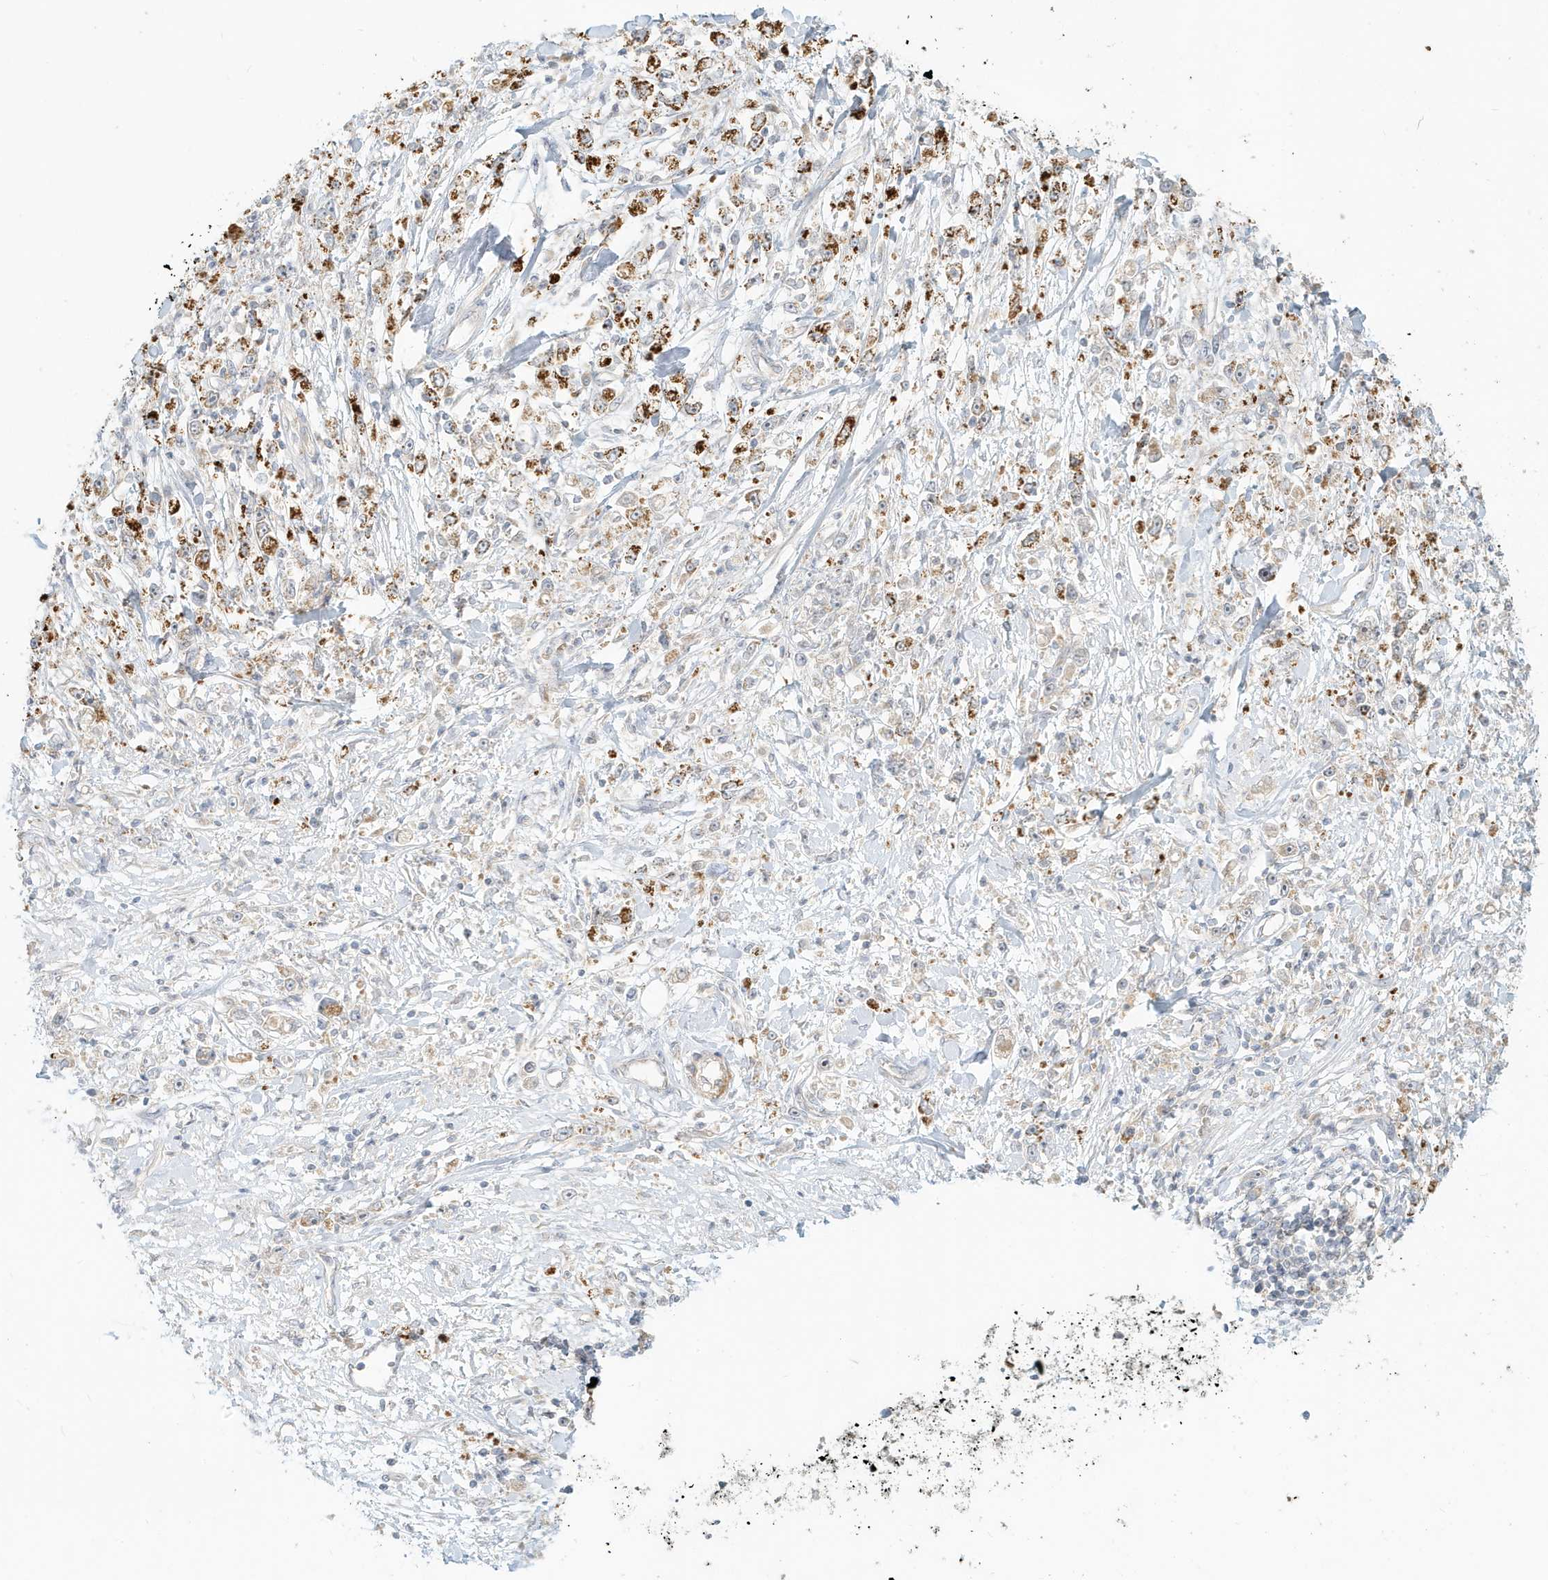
{"staining": {"intensity": "moderate", "quantity": "<25%", "location": "cytoplasmic/membranous"}, "tissue": "stomach cancer", "cell_type": "Tumor cells", "image_type": "cancer", "snomed": [{"axis": "morphology", "description": "Adenocarcinoma, NOS"}, {"axis": "topography", "description": "Stomach"}], "caption": "IHC of human adenocarcinoma (stomach) demonstrates low levels of moderate cytoplasmic/membranous staining in about <25% of tumor cells.", "gene": "MCOLN1", "patient": {"sex": "female", "age": 59}}